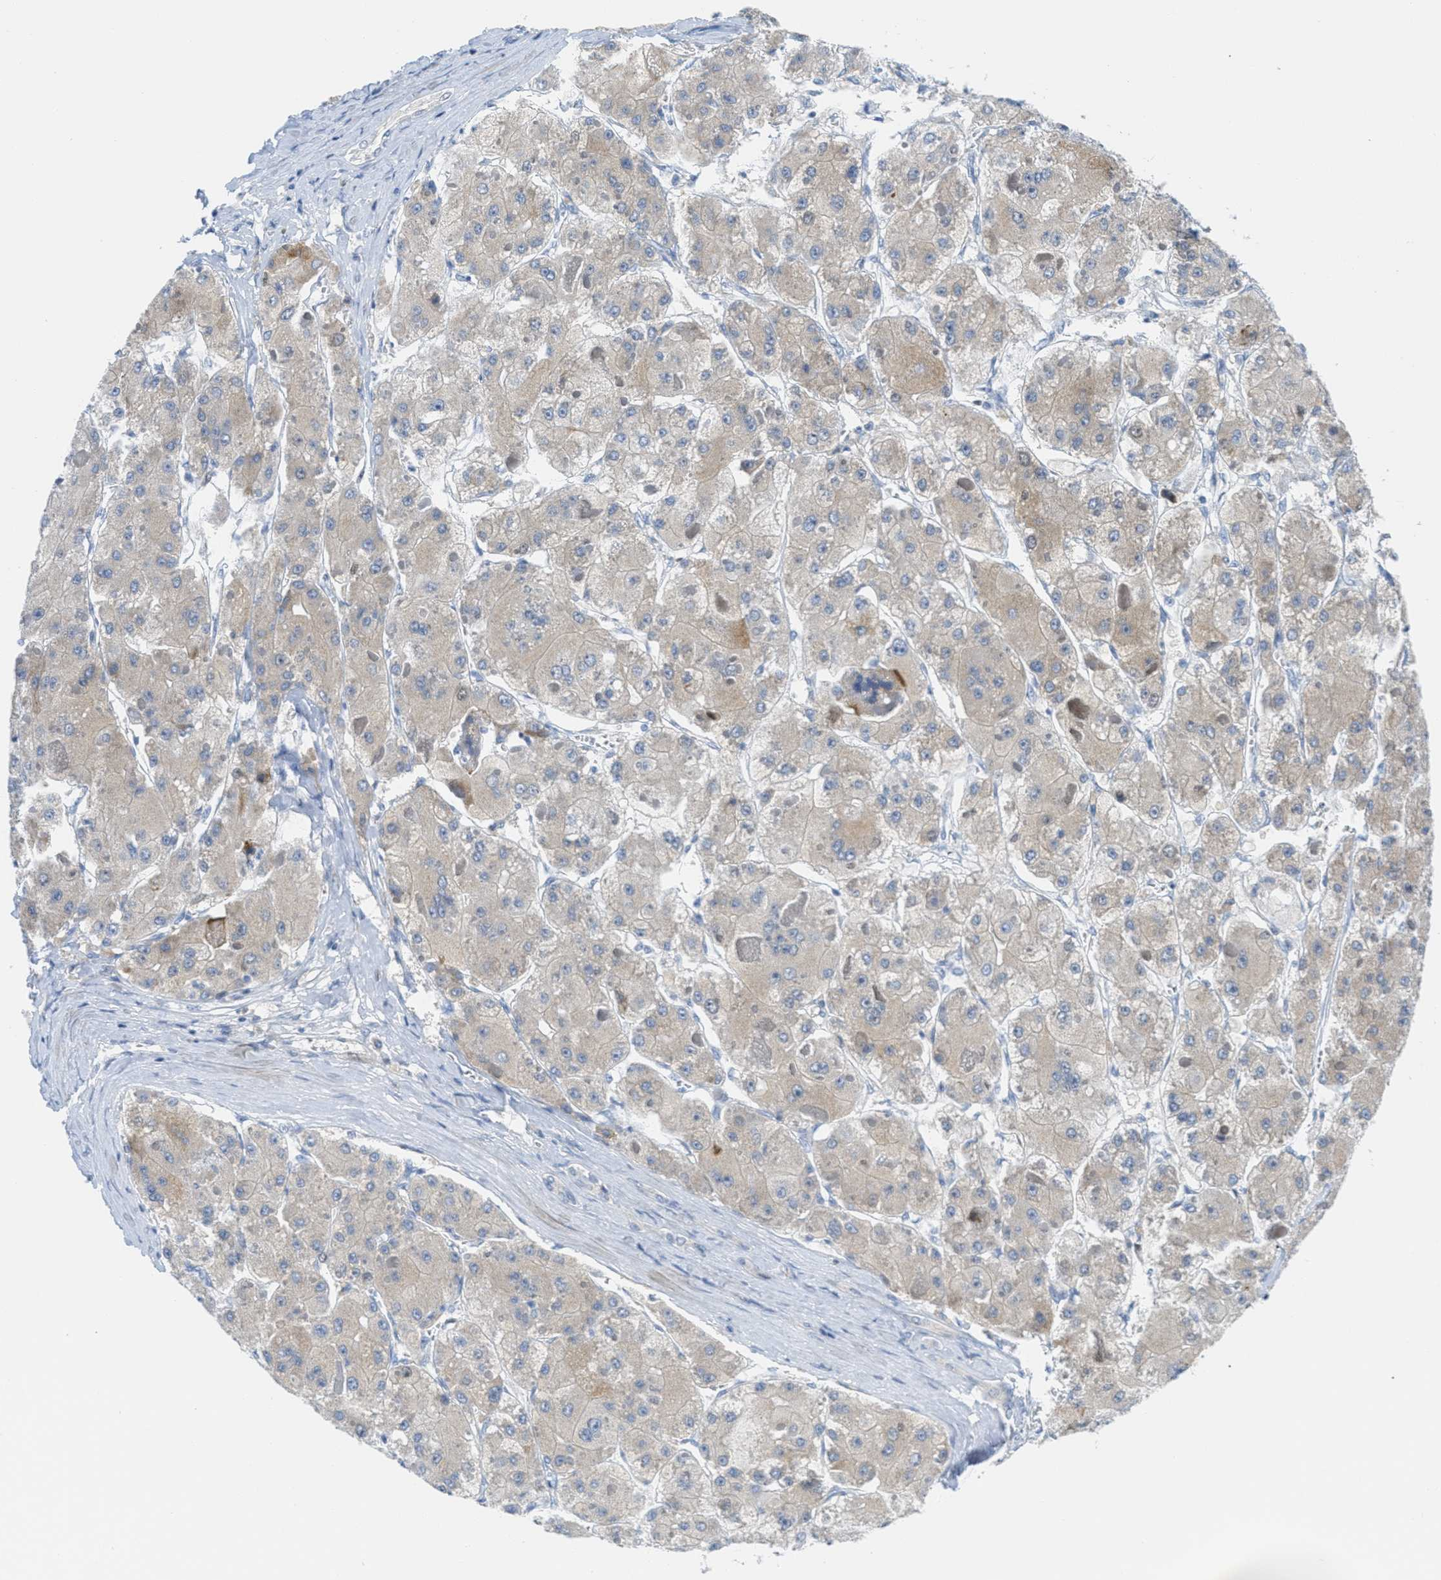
{"staining": {"intensity": "weak", "quantity": ">75%", "location": "cytoplasmic/membranous"}, "tissue": "liver cancer", "cell_type": "Tumor cells", "image_type": "cancer", "snomed": [{"axis": "morphology", "description": "Carcinoma, Hepatocellular, NOS"}, {"axis": "topography", "description": "Liver"}], "caption": "This is a histology image of immunohistochemistry staining of hepatocellular carcinoma (liver), which shows weak expression in the cytoplasmic/membranous of tumor cells.", "gene": "ORC6", "patient": {"sex": "female", "age": 73}}